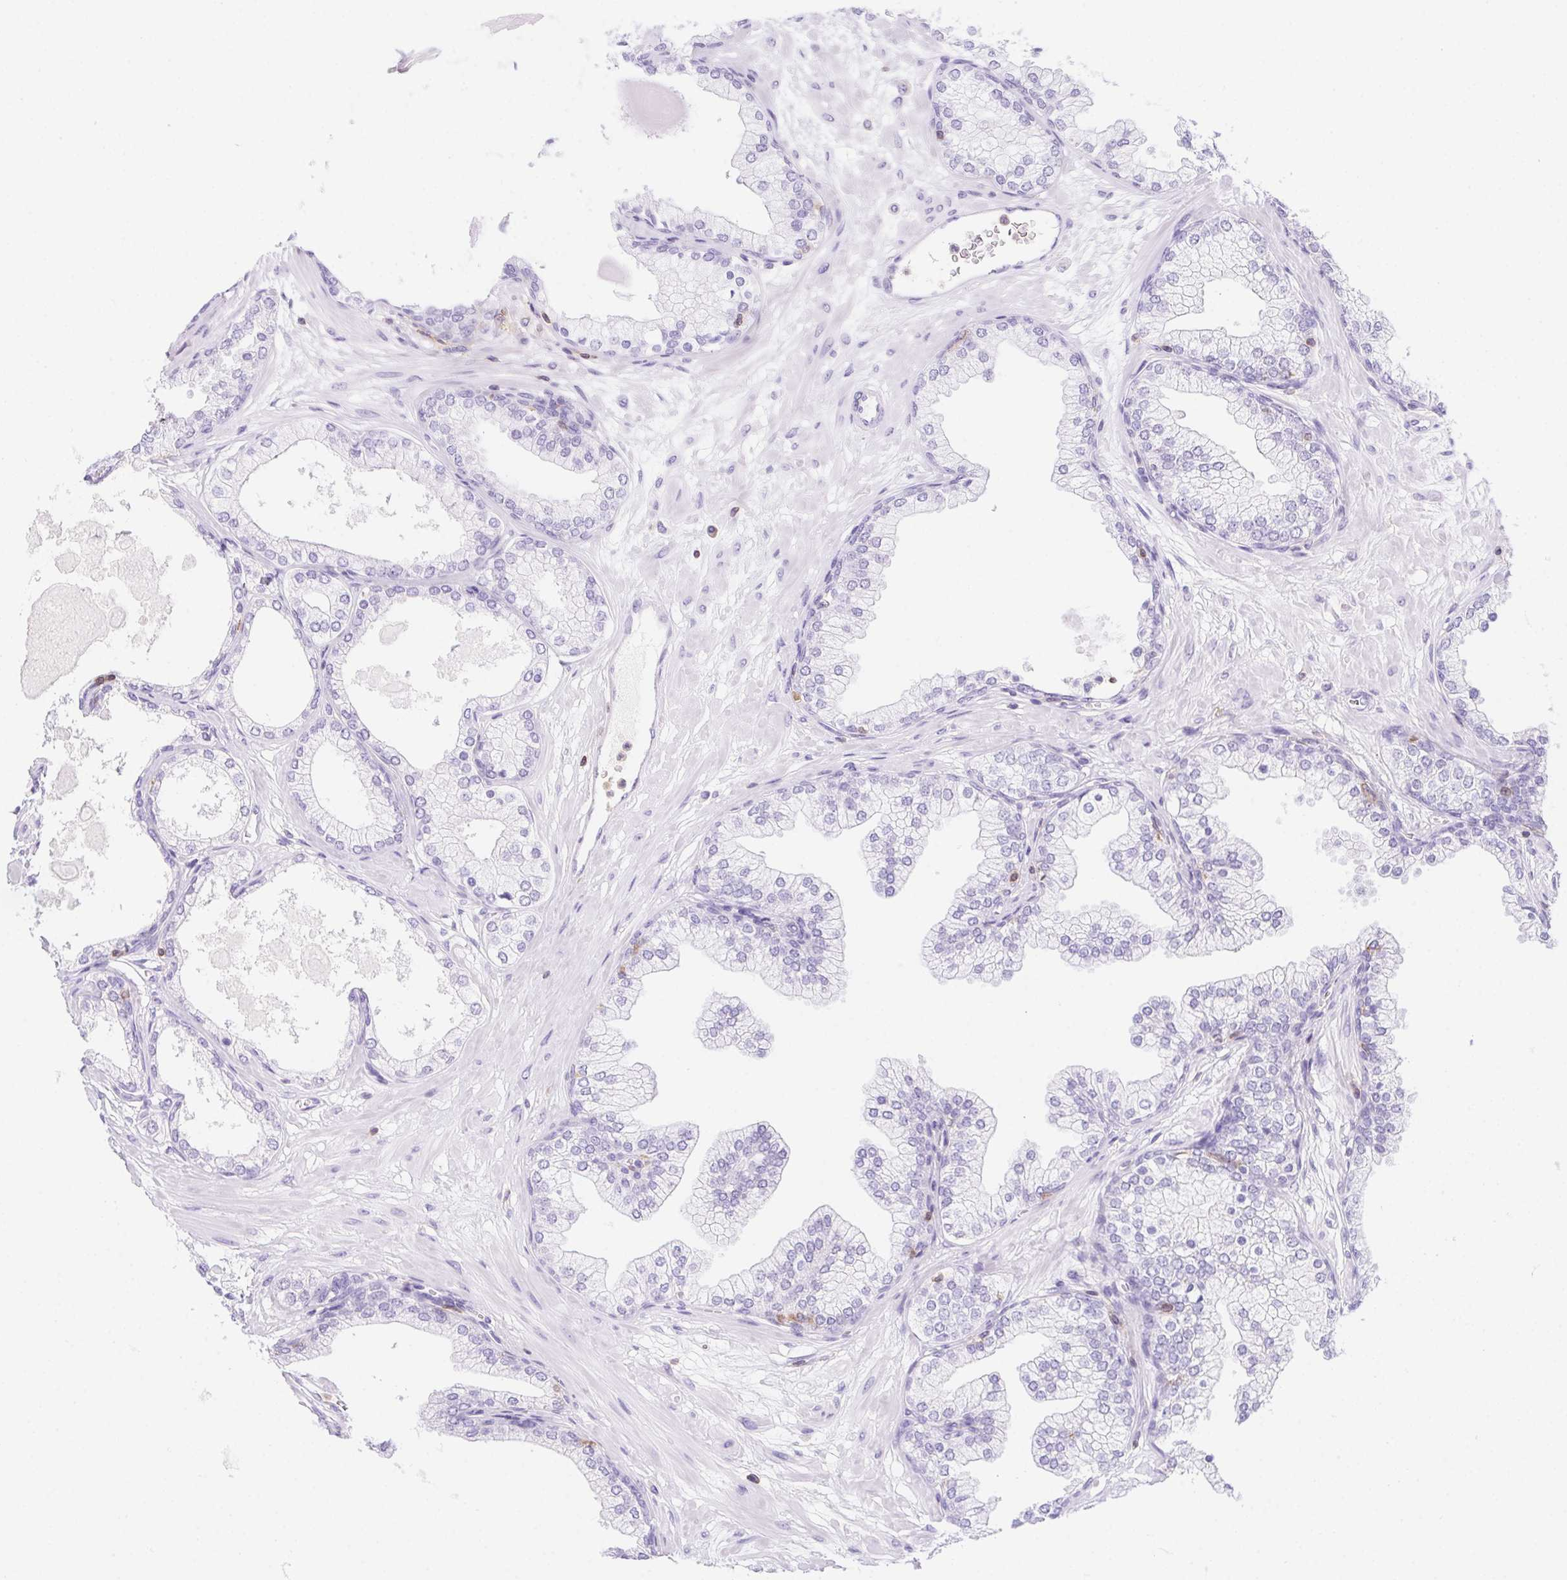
{"staining": {"intensity": "negative", "quantity": "none", "location": "none"}, "tissue": "prostate", "cell_type": "Glandular cells", "image_type": "normal", "snomed": [{"axis": "morphology", "description": "Normal tissue, NOS"}, {"axis": "topography", "description": "Prostate"}, {"axis": "topography", "description": "Peripheral nerve tissue"}], "caption": "An immunohistochemistry micrograph of normal prostate is shown. There is no staining in glandular cells of prostate. (Brightfield microscopy of DAB immunohistochemistry (IHC) at high magnification).", "gene": "APBB1IP", "patient": {"sex": "male", "age": 61}}